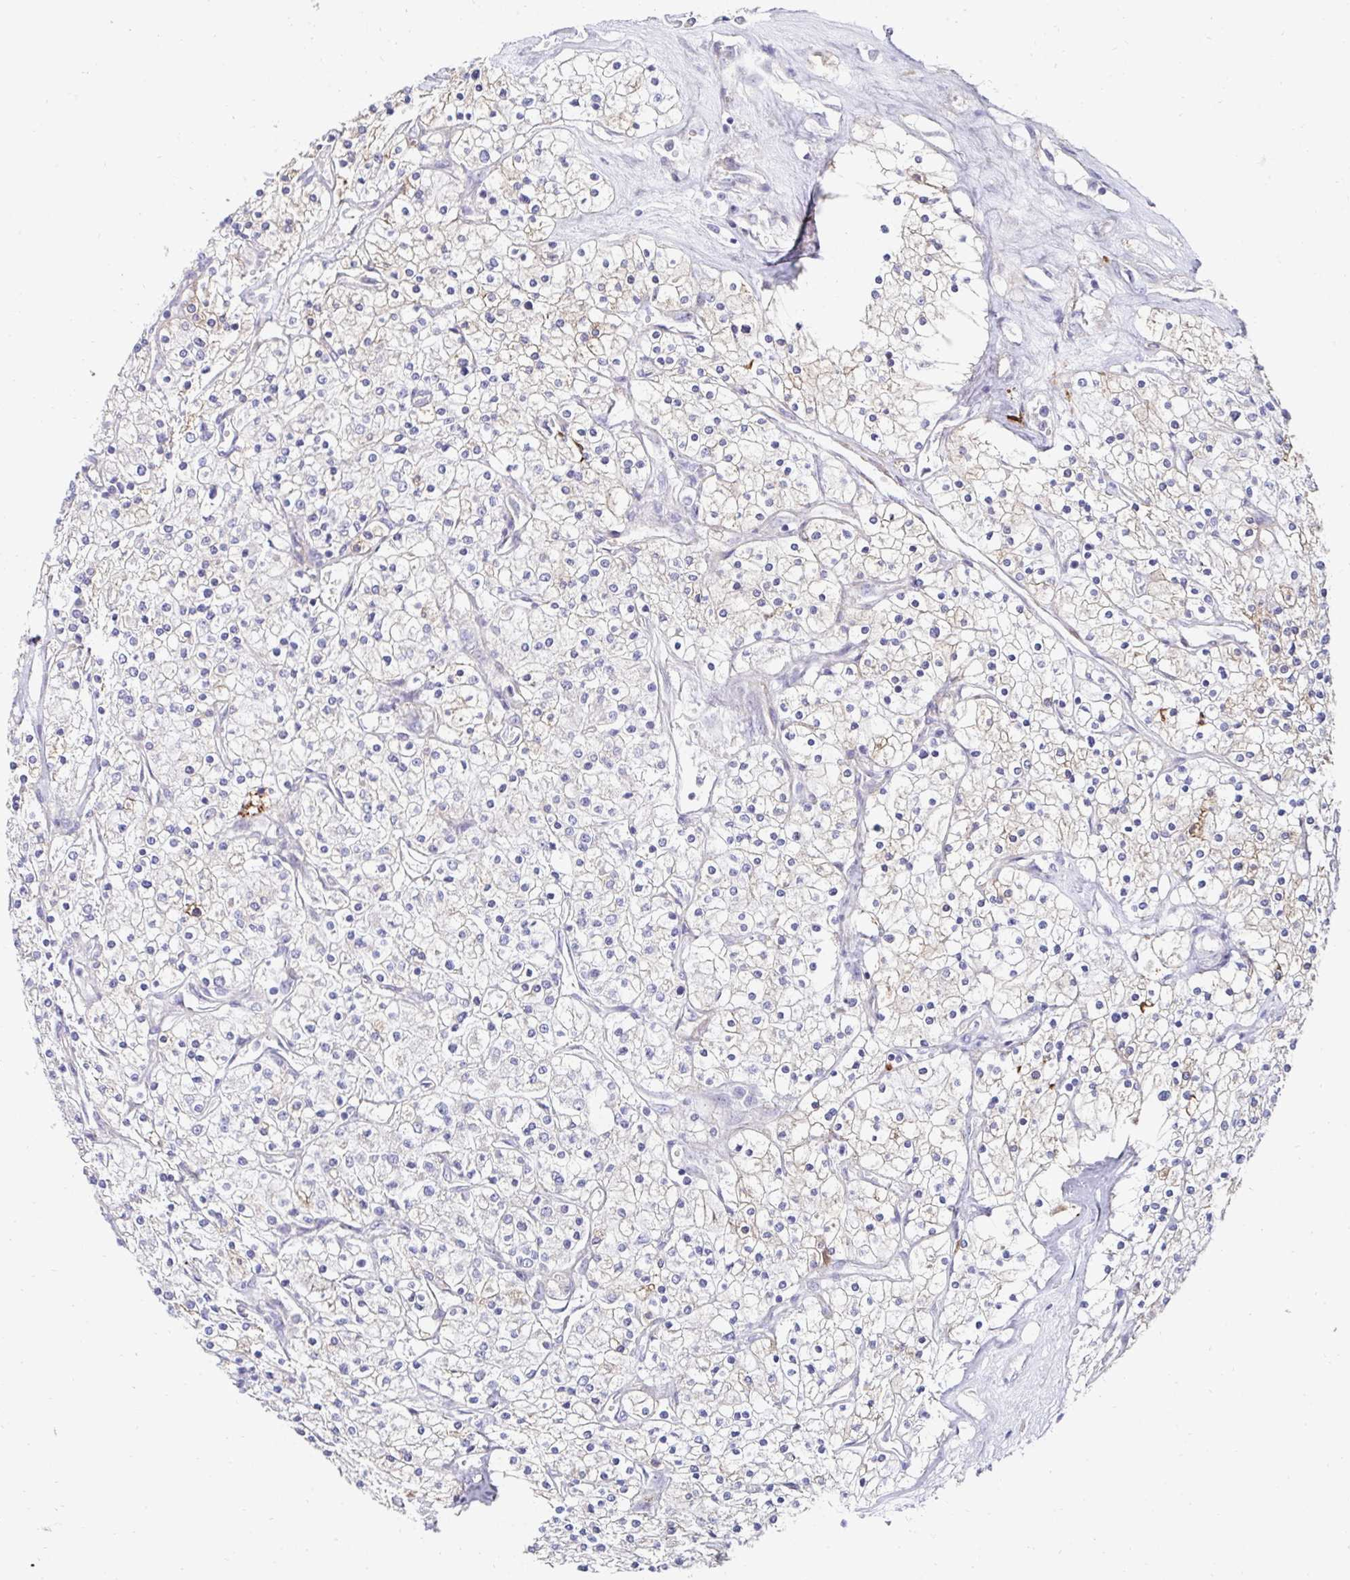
{"staining": {"intensity": "weak", "quantity": "<25%", "location": "cytoplasmic/membranous"}, "tissue": "renal cancer", "cell_type": "Tumor cells", "image_type": "cancer", "snomed": [{"axis": "morphology", "description": "Adenocarcinoma, NOS"}, {"axis": "topography", "description": "Kidney"}], "caption": "This is an immunohistochemistry (IHC) histopathology image of human renal cancer. There is no expression in tumor cells.", "gene": "FBXL13", "patient": {"sex": "male", "age": 80}}